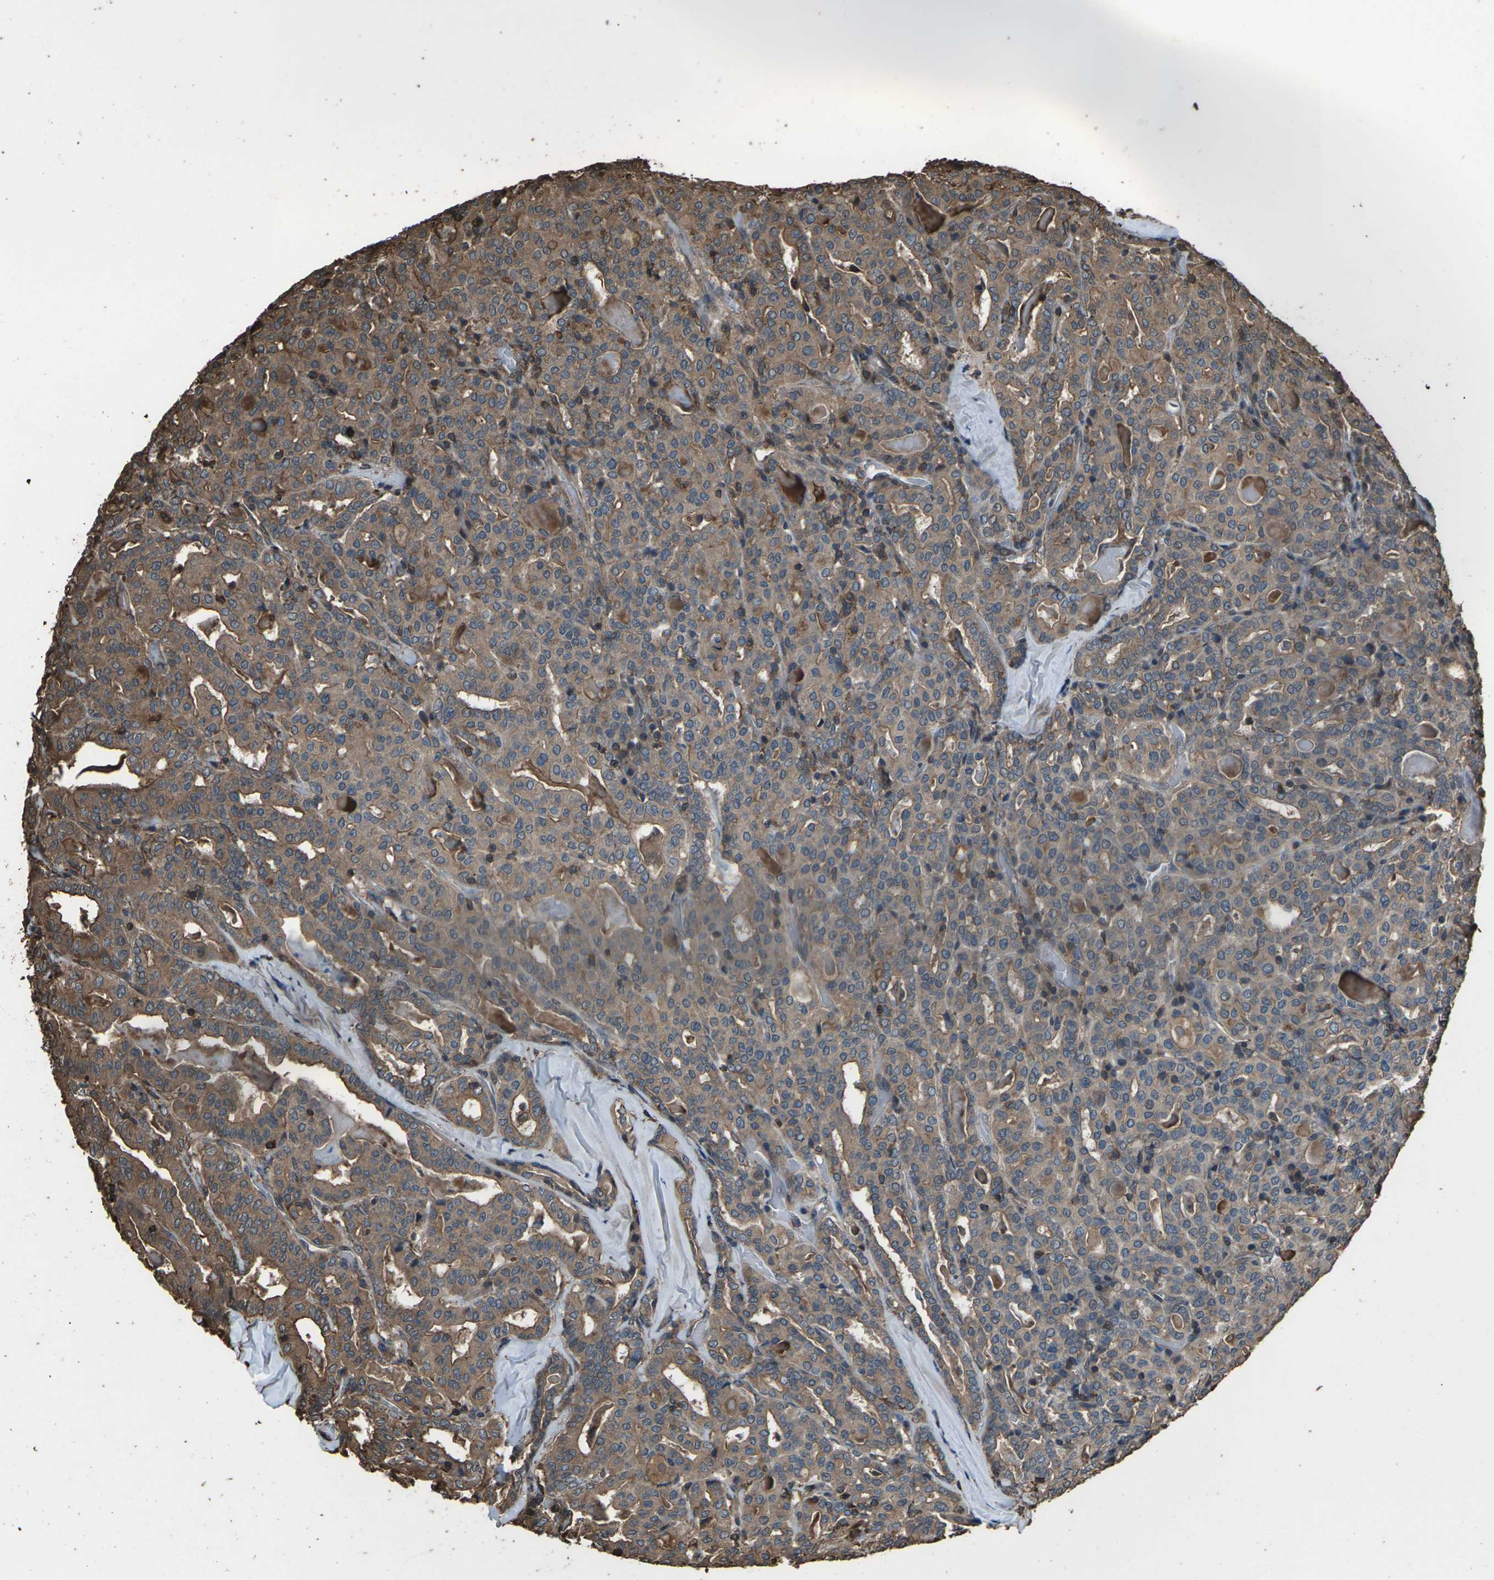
{"staining": {"intensity": "moderate", "quantity": ">75%", "location": "cytoplasmic/membranous"}, "tissue": "thyroid cancer", "cell_type": "Tumor cells", "image_type": "cancer", "snomed": [{"axis": "morphology", "description": "Papillary adenocarcinoma, NOS"}, {"axis": "topography", "description": "Thyroid gland"}], "caption": "Protein expression analysis of human thyroid cancer (papillary adenocarcinoma) reveals moderate cytoplasmic/membranous expression in approximately >75% of tumor cells. (Brightfield microscopy of DAB IHC at high magnification).", "gene": "DHPS", "patient": {"sex": "female", "age": 42}}